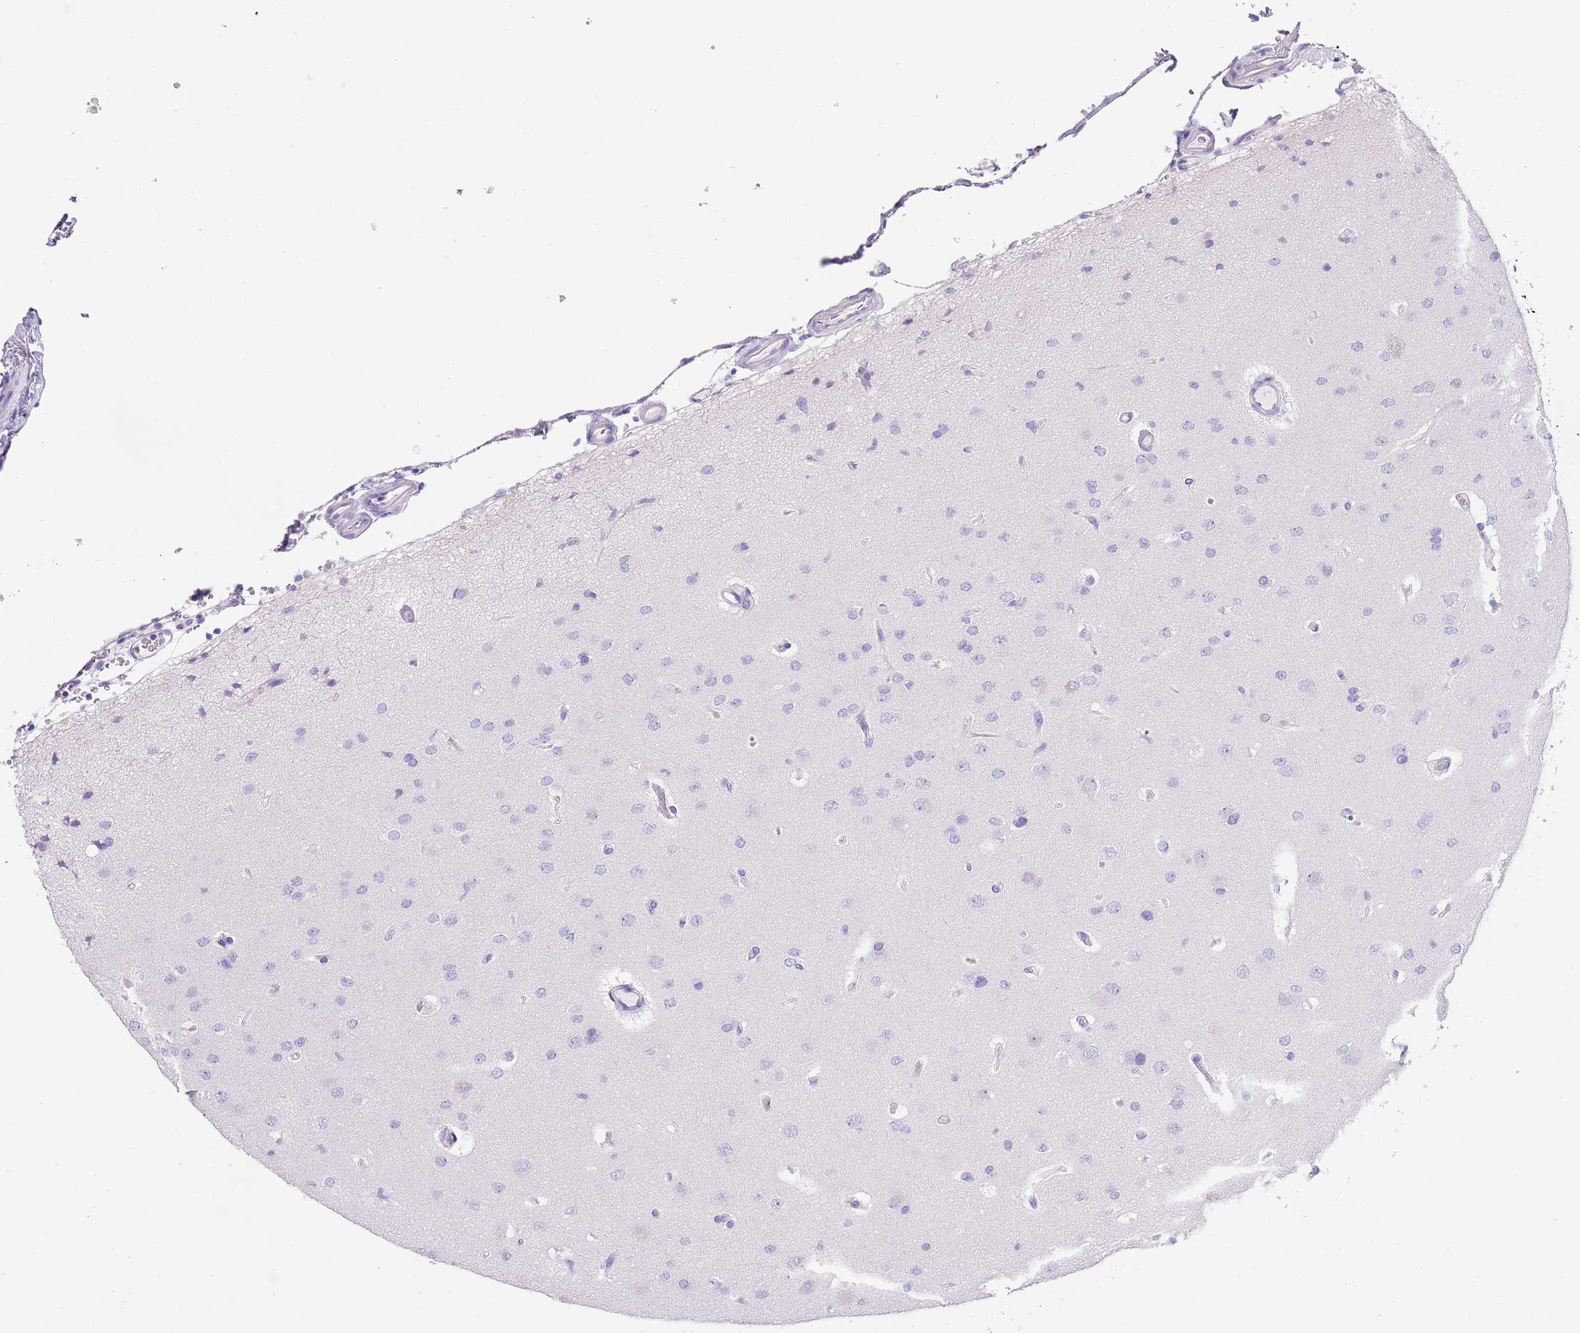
{"staining": {"intensity": "negative", "quantity": "none", "location": "none"}, "tissue": "glioma", "cell_type": "Tumor cells", "image_type": "cancer", "snomed": [{"axis": "morphology", "description": "Glioma, malignant, High grade"}, {"axis": "topography", "description": "Brain"}], "caption": "Human glioma stained for a protein using immunohistochemistry demonstrates no expression in tumor cells.", "gene": "TMEM185B", "patient": {"sex": "male", "age": 77}}